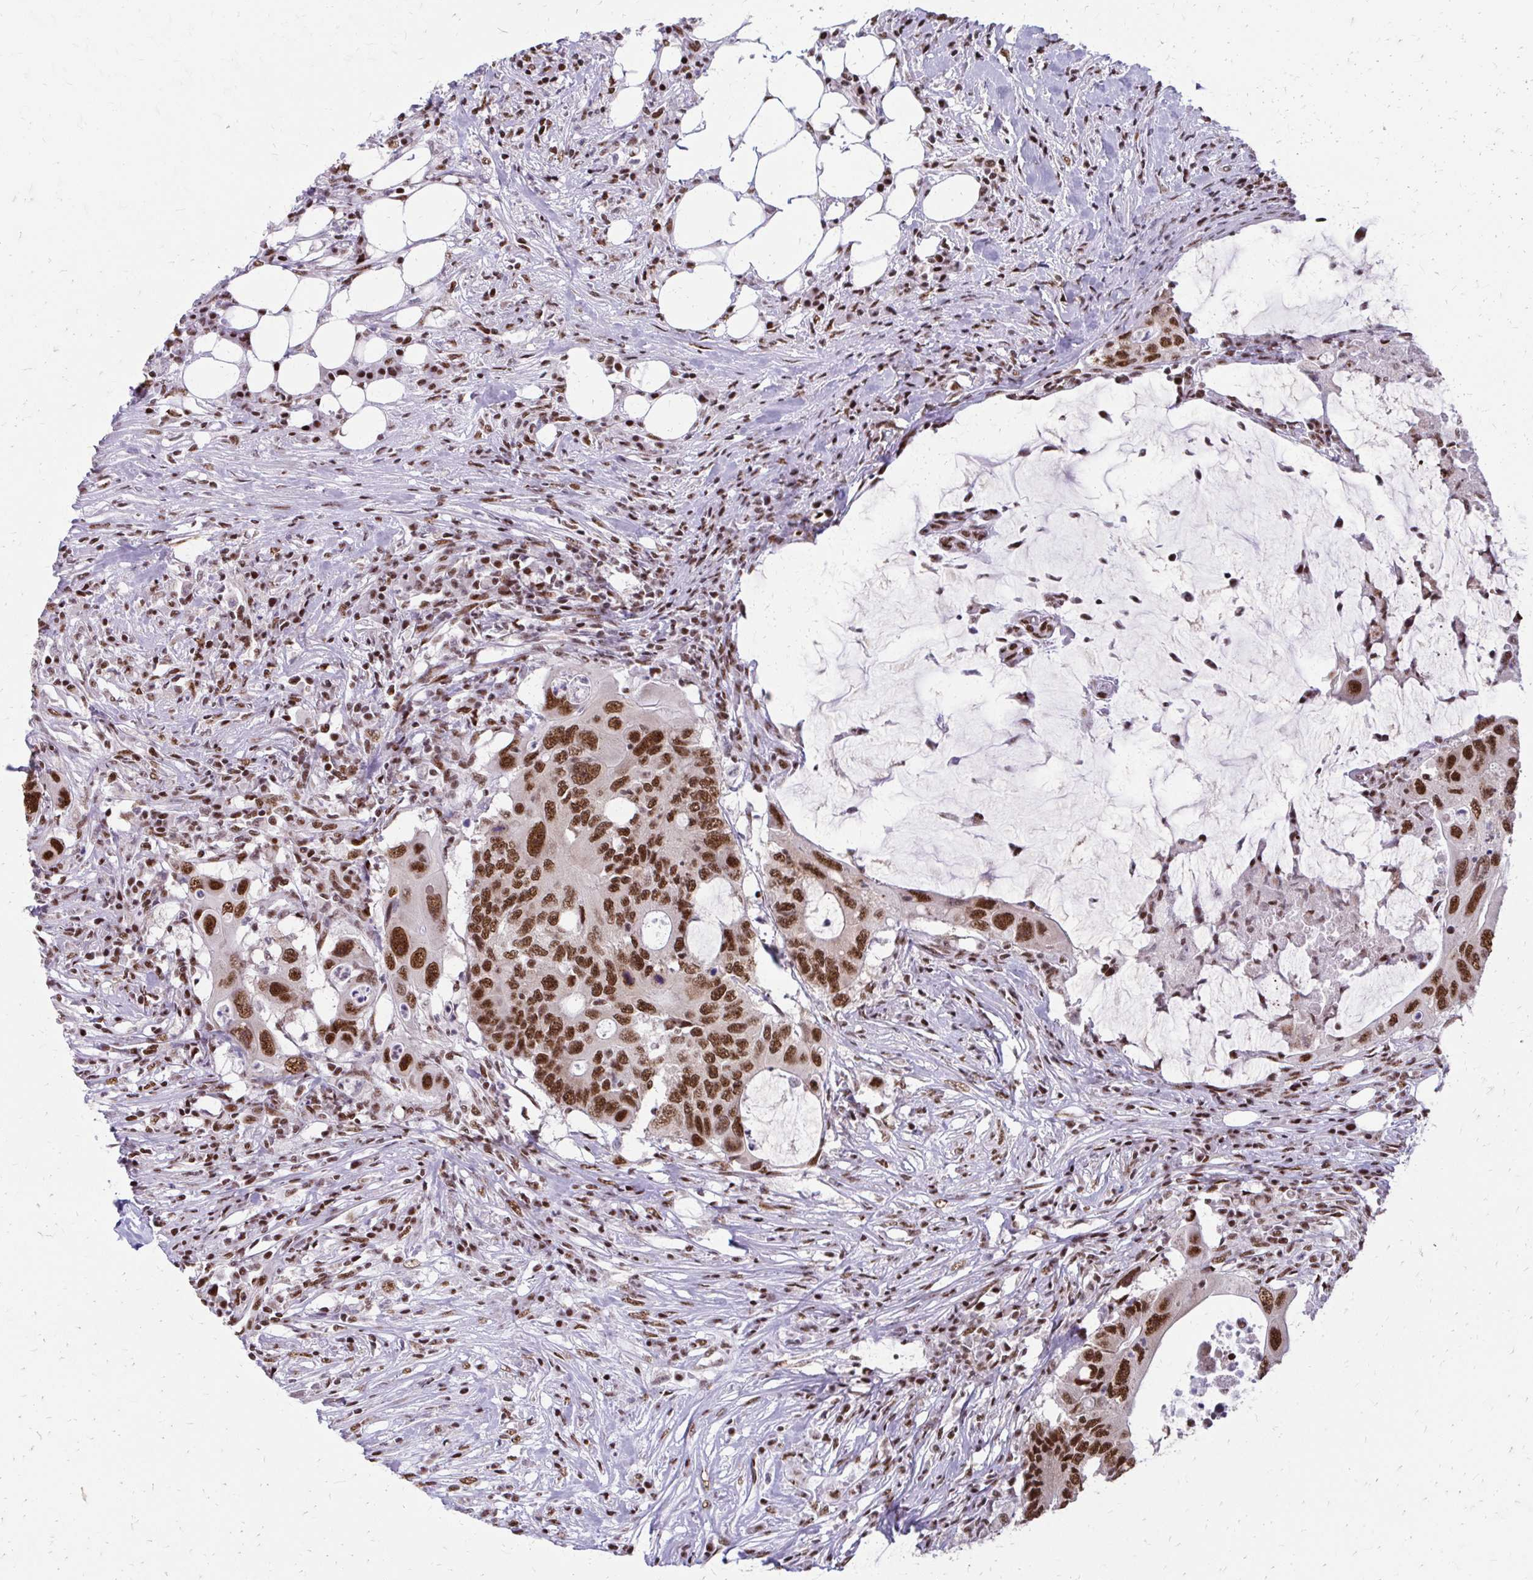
{"staining": {"intensity": "strong", "quantity": ">75%", "location": "nuclear"}, "tissue": "colorectal cancer", "cell_type": "Tumor cells", "image_type": "cancer", "snomed": [{"axis": "morphology", "description": "Adenocarcinoma, NOS"}, {"axis": "topography", "description": "Colon"}], "caption": "Immunohistochemical staining of colorectal cancer exhibits high levels of strong nuclear protein staining in approximately >75% of tumor cells. (Brightfield microscopy of DAB IHC at high magnification).", "gene": "SS18", "patient": {"sex": "male", "age": 71}}